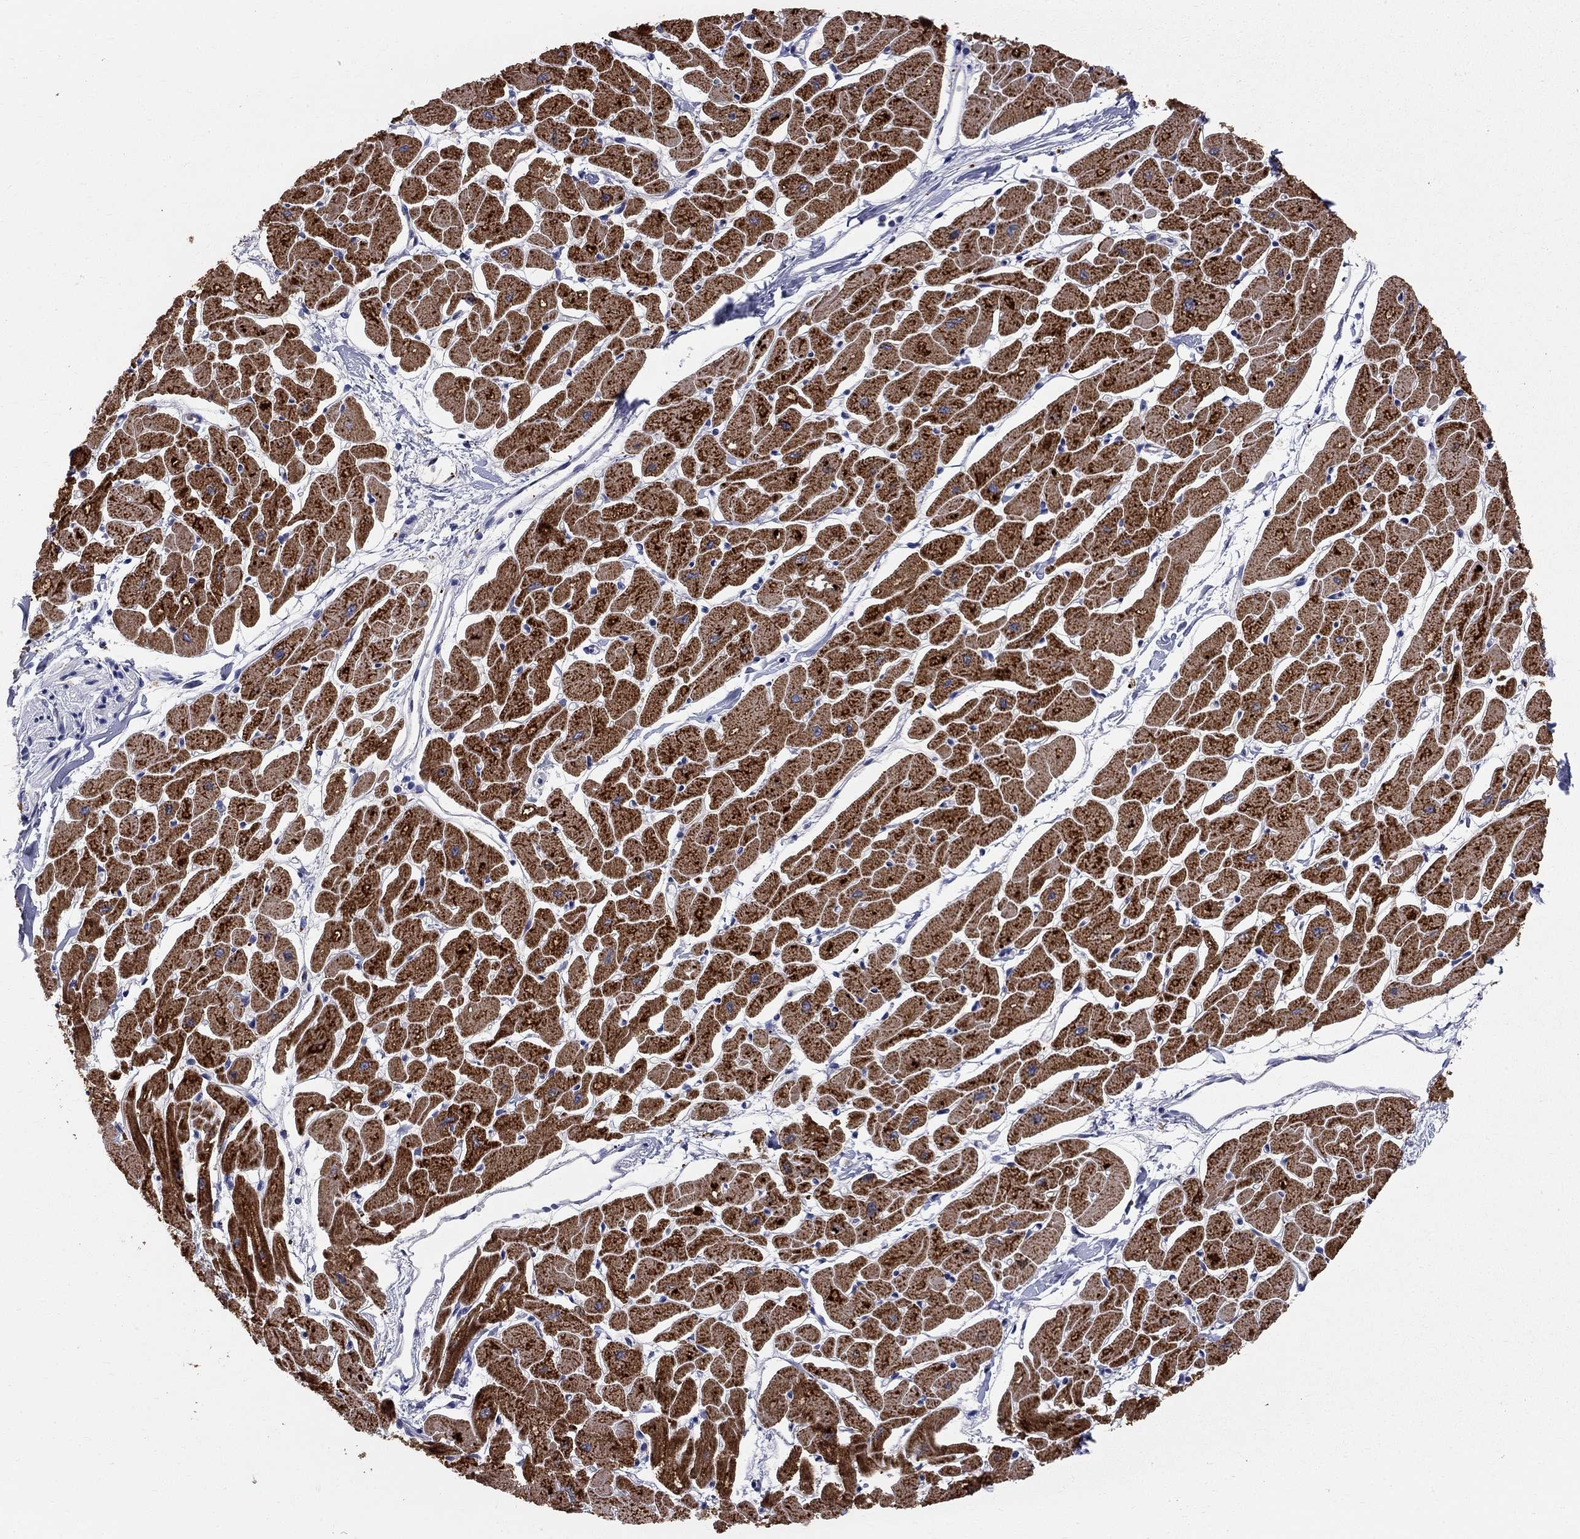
{"staining": {"intensity": "strong", "quantity": ">75%", "location": "cytoplasmic/membranous"}, "tissue": "heart muscle", "cell_type": "Cardiomyocytes", "image_type": "normal", "snomed": [{"axis": "morphology", "description": "Normal tissue, NOS"}, {"axis": "topography", "description": "Heart"}], "caption": "Immunohistochemistry (IHC) micrograph of benign human heart muscle stained for a protein (brown), which demonstrates high levels of strong cytoplasmic/membranous expression in approximately >75% of cardiomyocytes.", "gene": "ACSL1", "patient": {"sex": "male", "age": 57}}